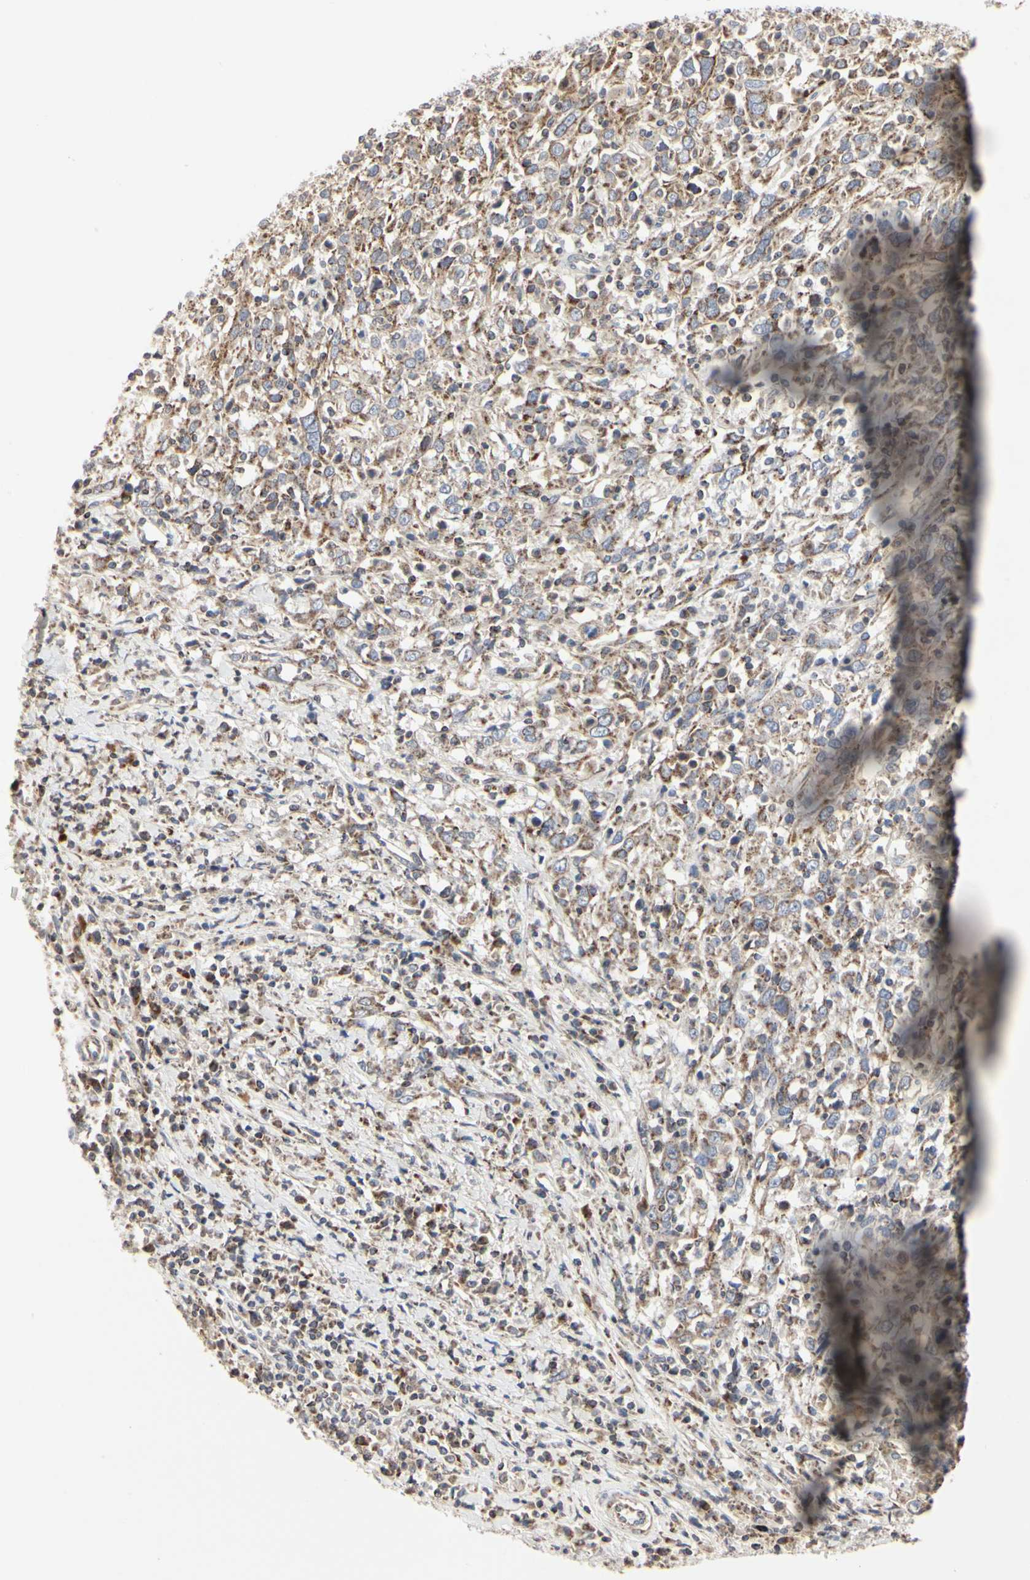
{"staining": {"intensity": "weak", "quantity": ">75%", "location": "cytoplasmic/membranous"}, "tissue": "cervical cancer", "cell_type": "Tumor cells", "image_type": "cancer", "snomed": [{"axis": "morphology", "description": "Squamous cell carcinoma, NOS"}, {"axis": "topography", "description": "Cervix"}], "caption": "A histopathology image of human cervical cancer (squamous cell carcinoma) stained for a protein displays weak cytoplasmic/membranous brown staining in tumor cells.", "gene": "TSKU", "patient": {"sex": "female", "age": 46}}